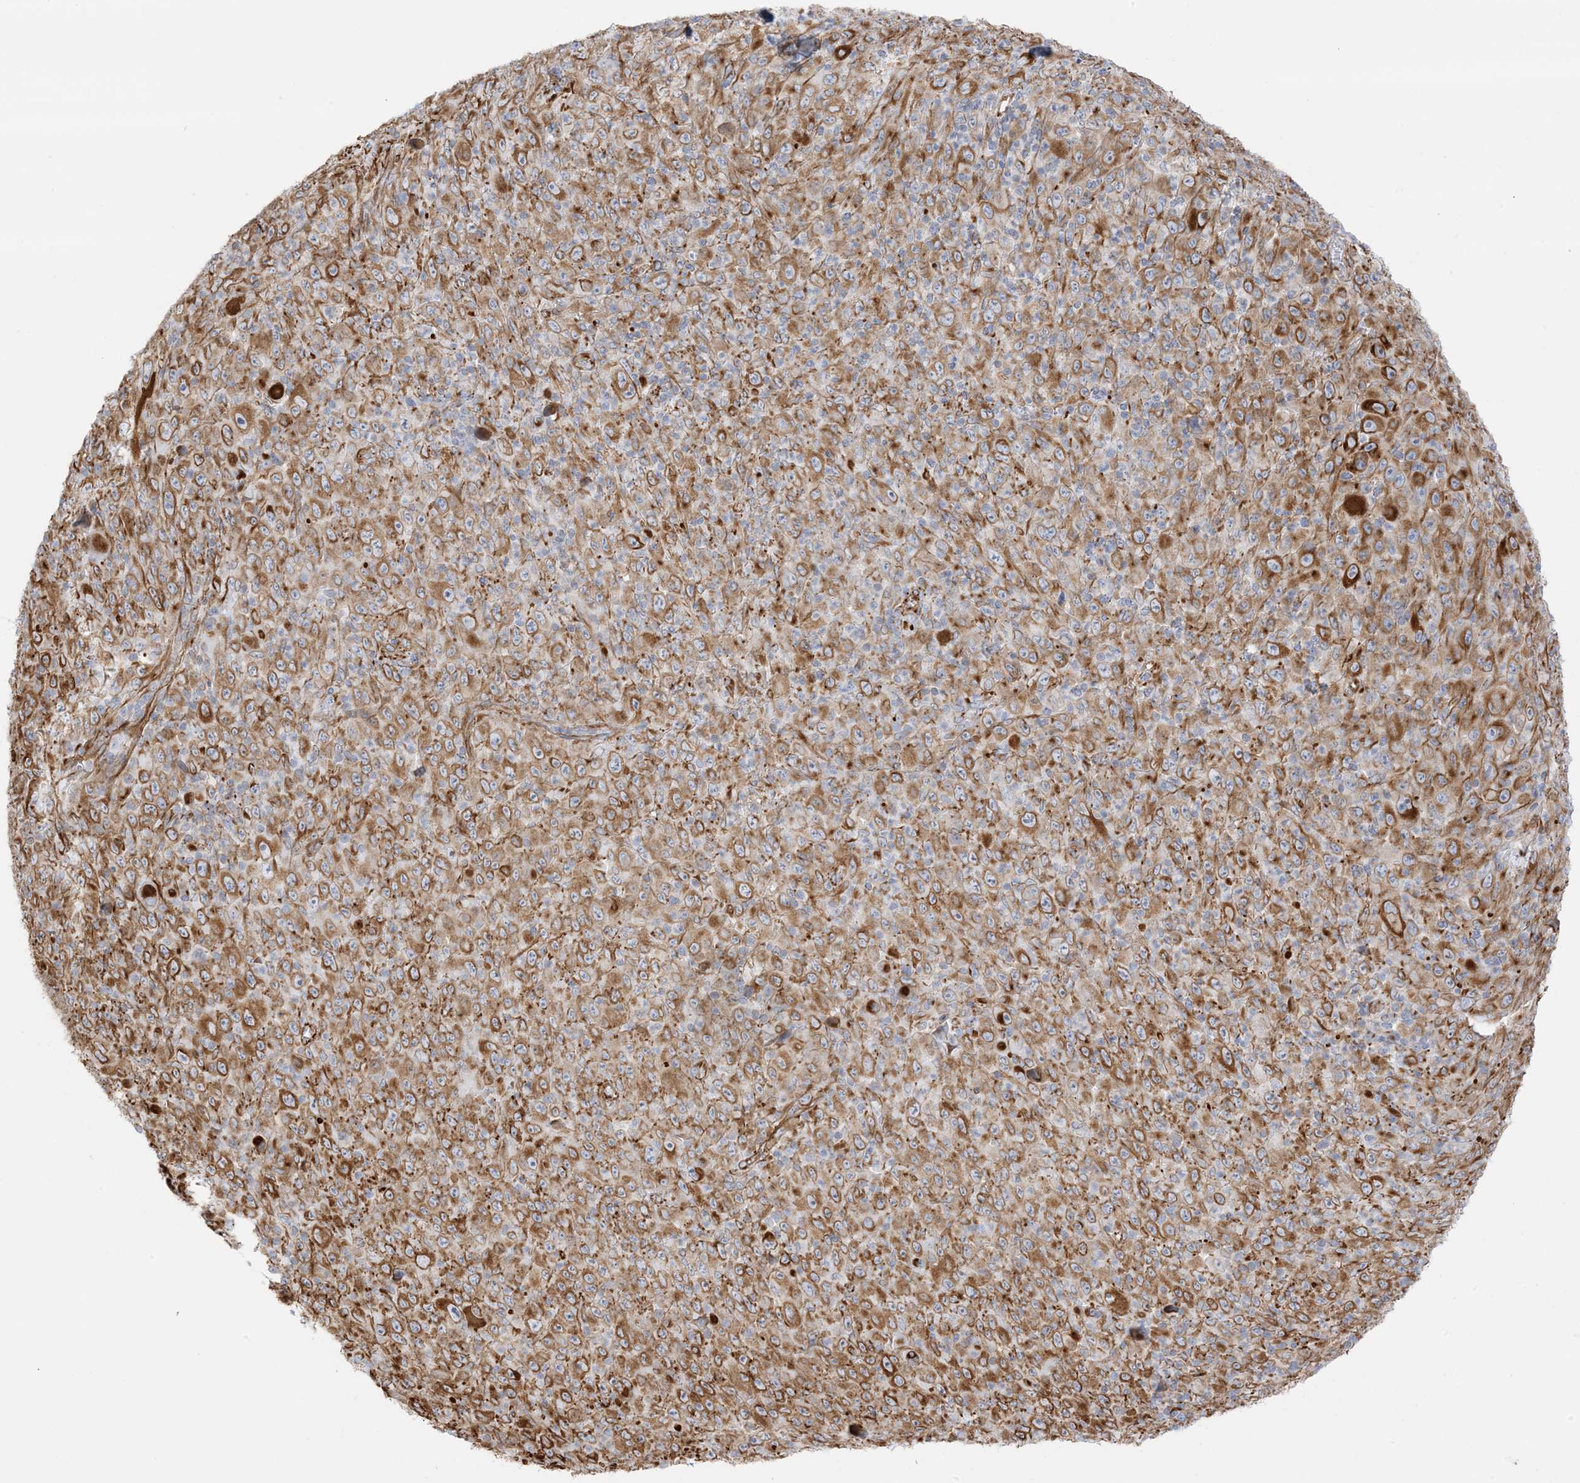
{"staining": {"intensity": "moderate", "quantity": ">75%", "location": "cytoplasmic/membranous"}, "tissue": "melanoma", "cell_type": "Tumor cells", "image_type": "cancer", "snomed": [{"axis": "morphology", "description": "Malignant melanoma, Metastatic site"}, {"axis": "topography", "description": "Skin"}], "caption": "Immunohistochemistry micrograph of melanoma stained for a protein (brown), which demonstrates medium levels of moderate cytoplasmic/membranous positivity in approximately >75% of tumor cells.", "gene": "PID1", "patient": {"sex": "female", "age": 56}}